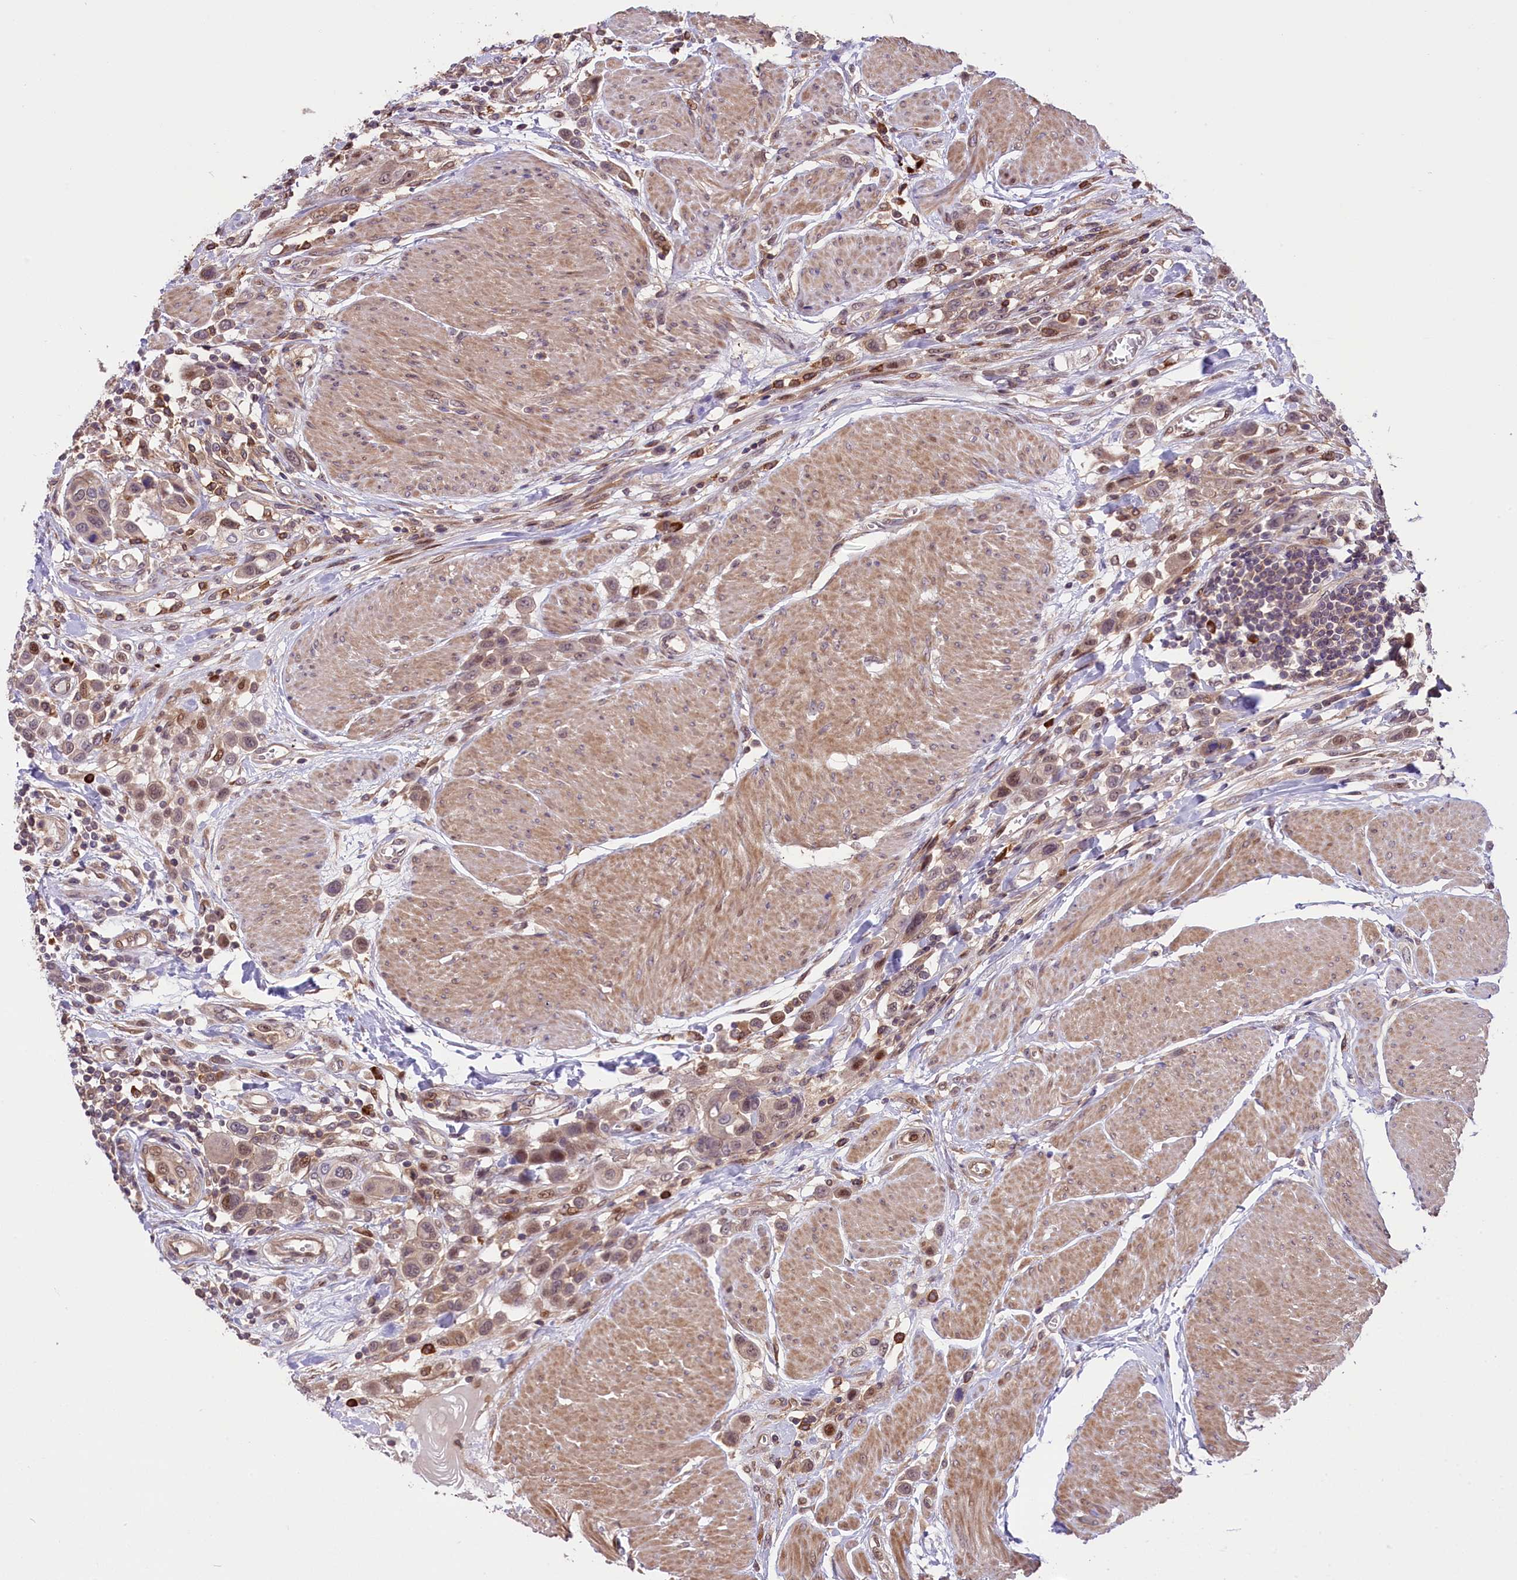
{"staining": {"intensity": "moderate", "quantity": "<25%", "location": "nuclear"}, "tissue": "urothelial cancer", "cell_type": "Tumor cells", "image_type": "cancer", "snomed": [{"axis": "morphology", "description": "Urothelial carcinoma, High grade"}, {"axis": "topography", "description": "Urinary bladder"}], "caption": "Protein analysis of high-grade urothelial carcinoma tissue reveals moderate nuclear positivity in about <25% of tumor cells.", "gene": "RIC8A", "patient": {"sex": "male", "age": 50}}